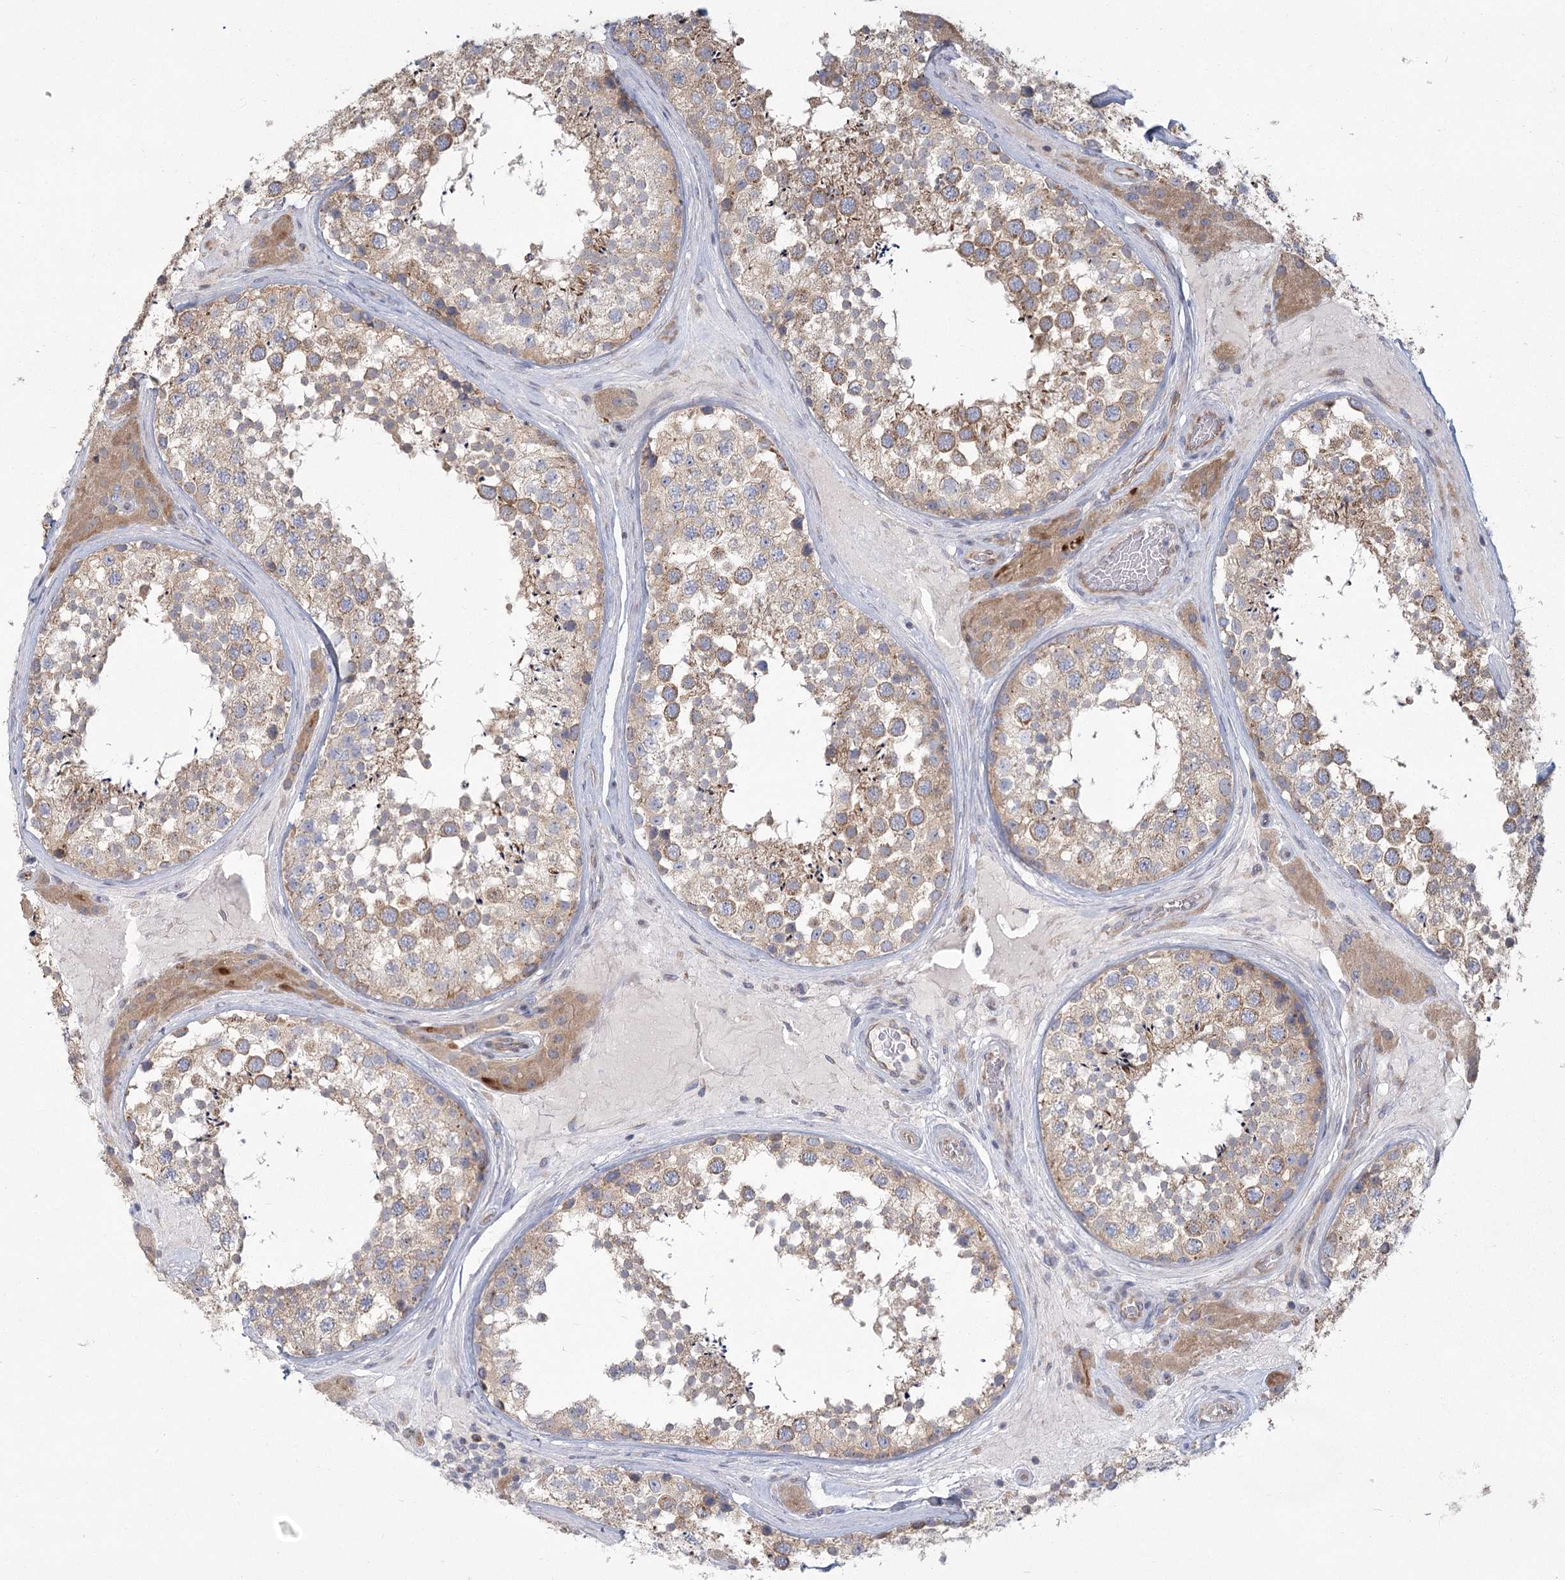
{"staining": {"intensity": "moderate", "quantity": ">75%", "location": "cytoplasmic/membranous"}, "tissue": "testis", "cell_type": "Cells in seminiferous ducts", "image_type": "normal", "snomed": [{"axis": "morphology", "description": "Normal tissue, NOS"}, {"axis": "topography", "description": "Testis"}], "caption": "Benign testis exhibits moderate cytoplasmic/membranous expression in approximately >75% of cells in seminiferous ducts, visualized by immunohistochemistry. (IHC, brightfield microscopy, high magnification).", "gene": "CNTLN", "patient": {"sex": "male", "age": 46}}